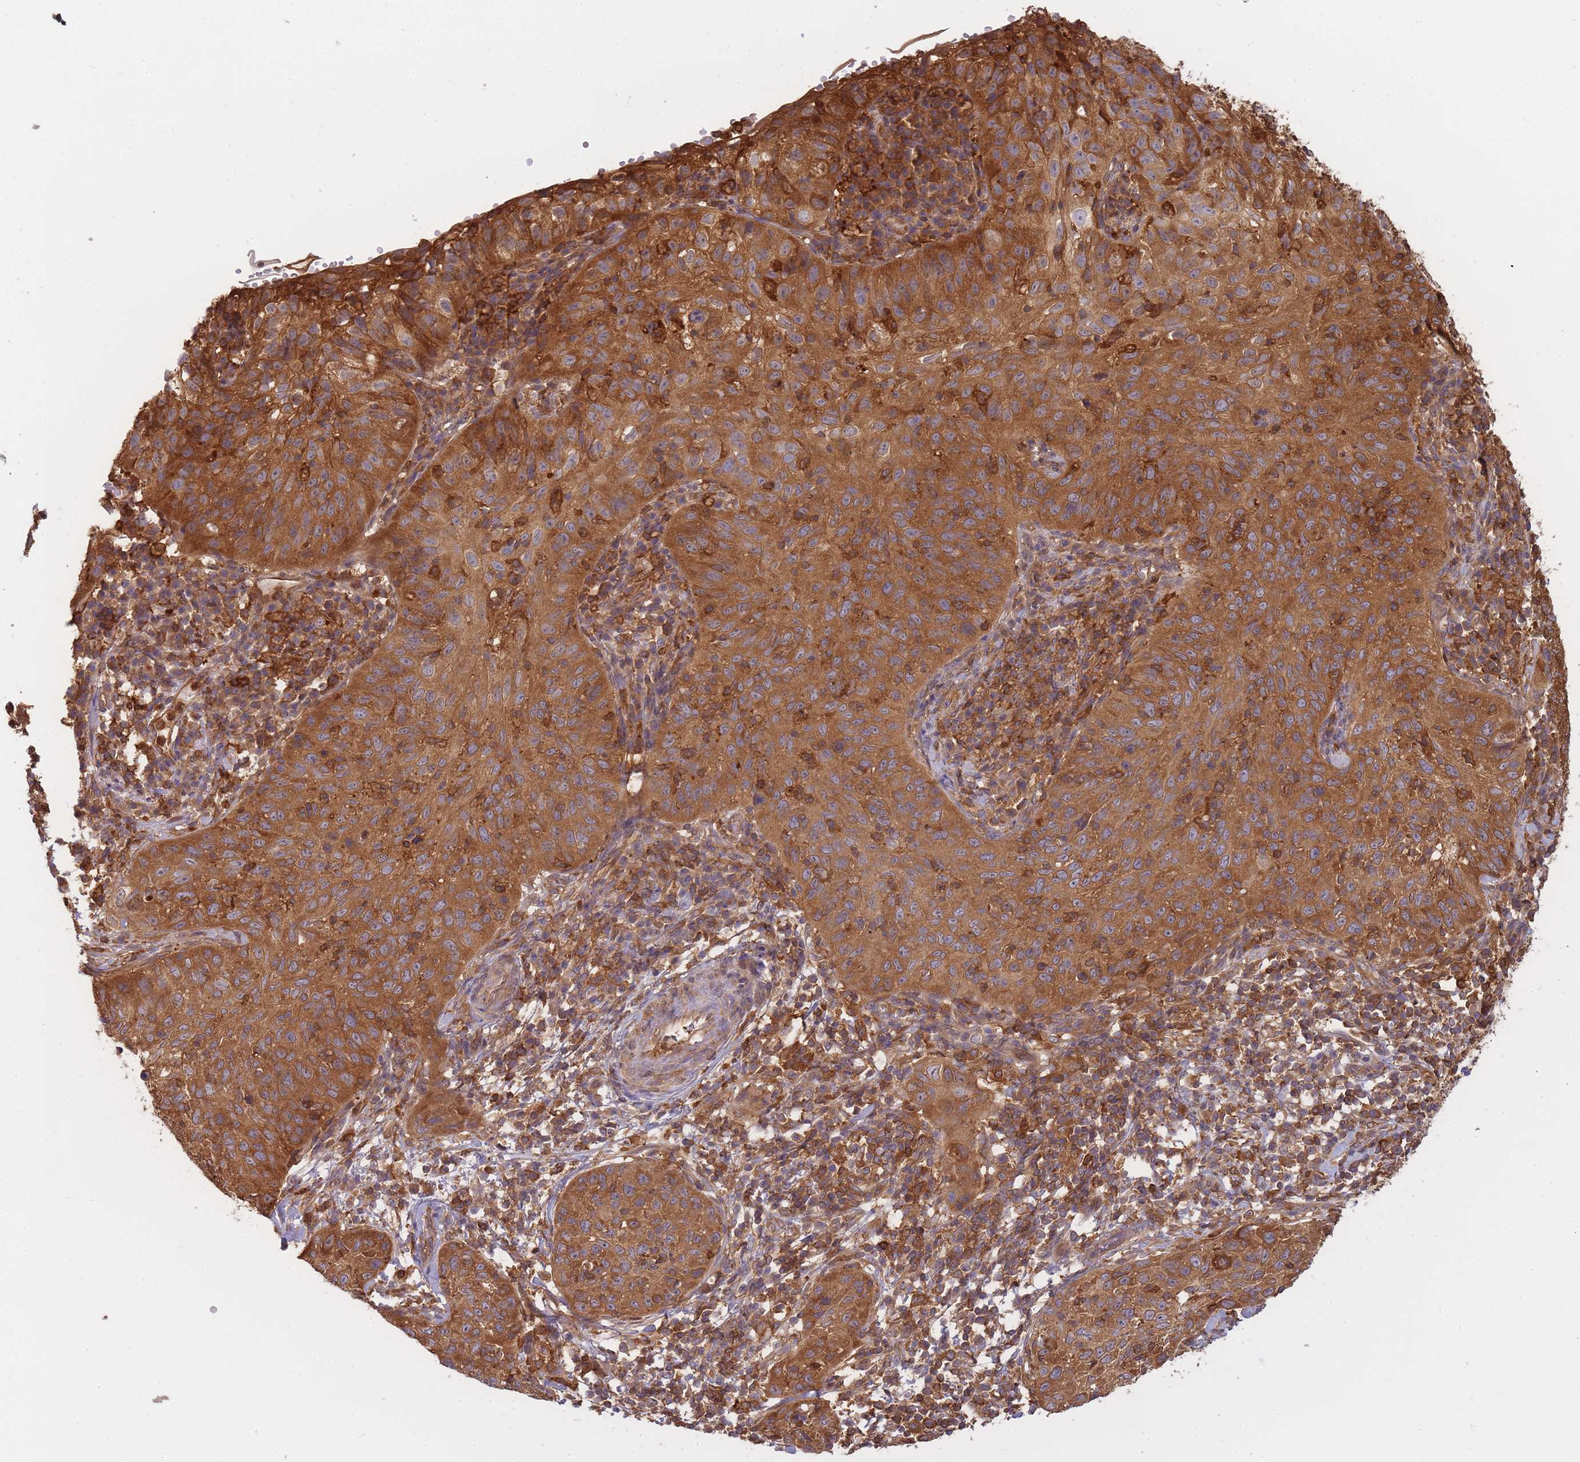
{"staining": {"intensity": "strong", "quantity": ">75%", "location": "cytoplasmic/membranous"}, "tissue": "cervical cancer", "cell_type": "Tumor cells", "image_type": "cancer", "snomed": [{"axis": "morphology", "description": "Squamous cell carcinoma, NOS"}, {"axis": "topography", "description": "Cervix"}], "caption": "Immunohistochemical staining of cervical cancer exhibits high levels of strong cytoplasmic/membranous protein positivity in approximately >75% of tumor cells.", "gene": "SLC4A9", "patient": {"sex": "female", "age": 30}}